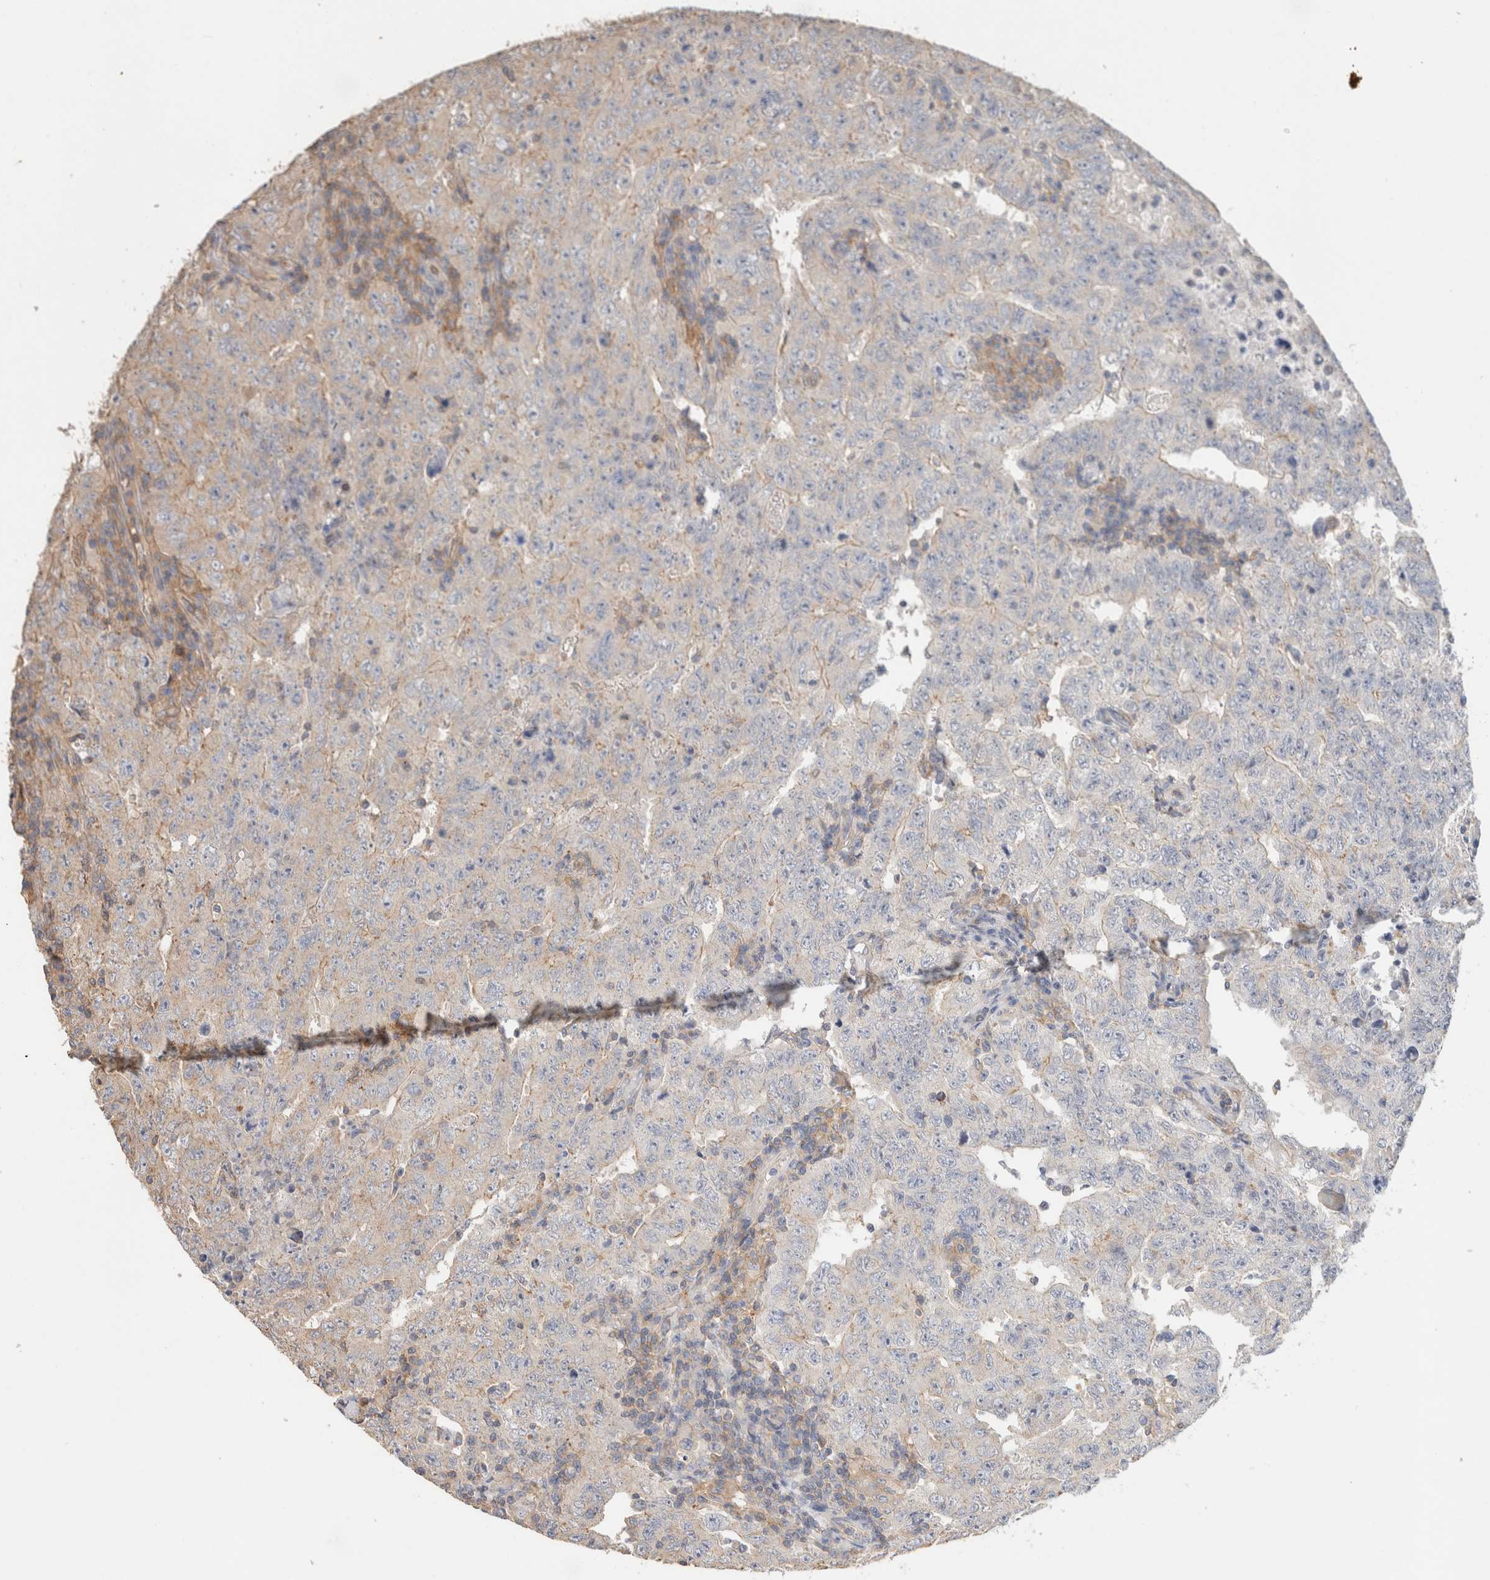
{"staining": {"intensity": "negative", "quantity": "none", "location": "none"}, "tissue": "testis cancer", "cell_type": "Tumor cells", "image_type": "cancer", "snomed": [{"axis": "morphology", "description": "Carcinoma, Embryonal, NOS"}, {"axis": "topography", "description": "Testis"}], "caption": "Histopathology image shows no significant protein expression in tumor cells of testis embryonal carcinoma.", "gene": "CFAP418", "patient": {"sex": "male", "age": 26}}